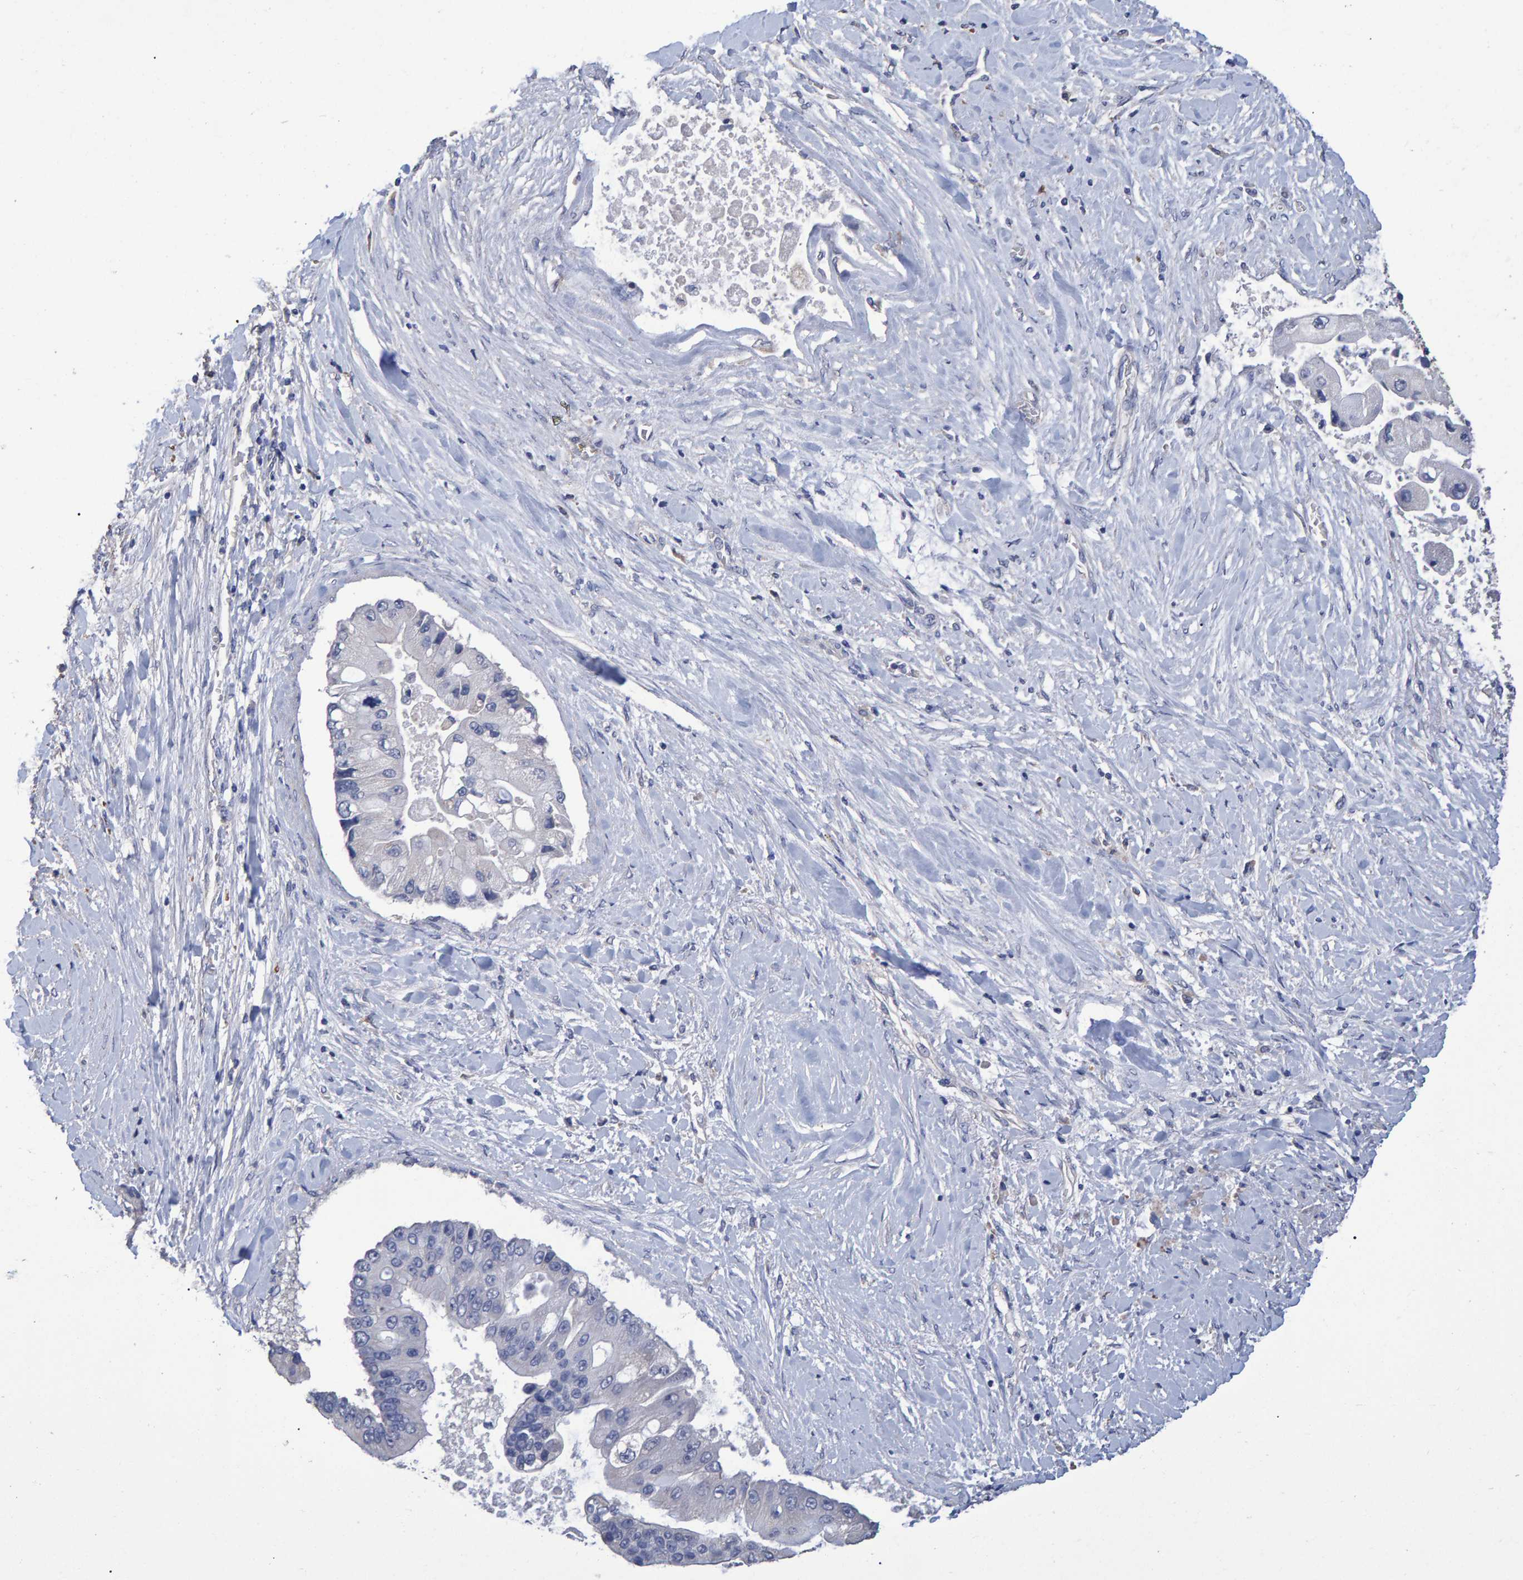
{"staining": {"intensity": "negative", "quantity": "none", "location": "none"}, "tissue": "liver cancer", "cell_type": "Tumor cells", "image_type": "cancer", "snomed": [{"axis": "morphology", "description": "Cholangiocarcinoma"}, {"axis": "topography", "description": "Liver"}], "caption": "Micrograph shows no protein positivity in tumor cells of liver cancer tissue.", "gene": "HEMGN", "patient": {"sex": "male", "age": 50}}